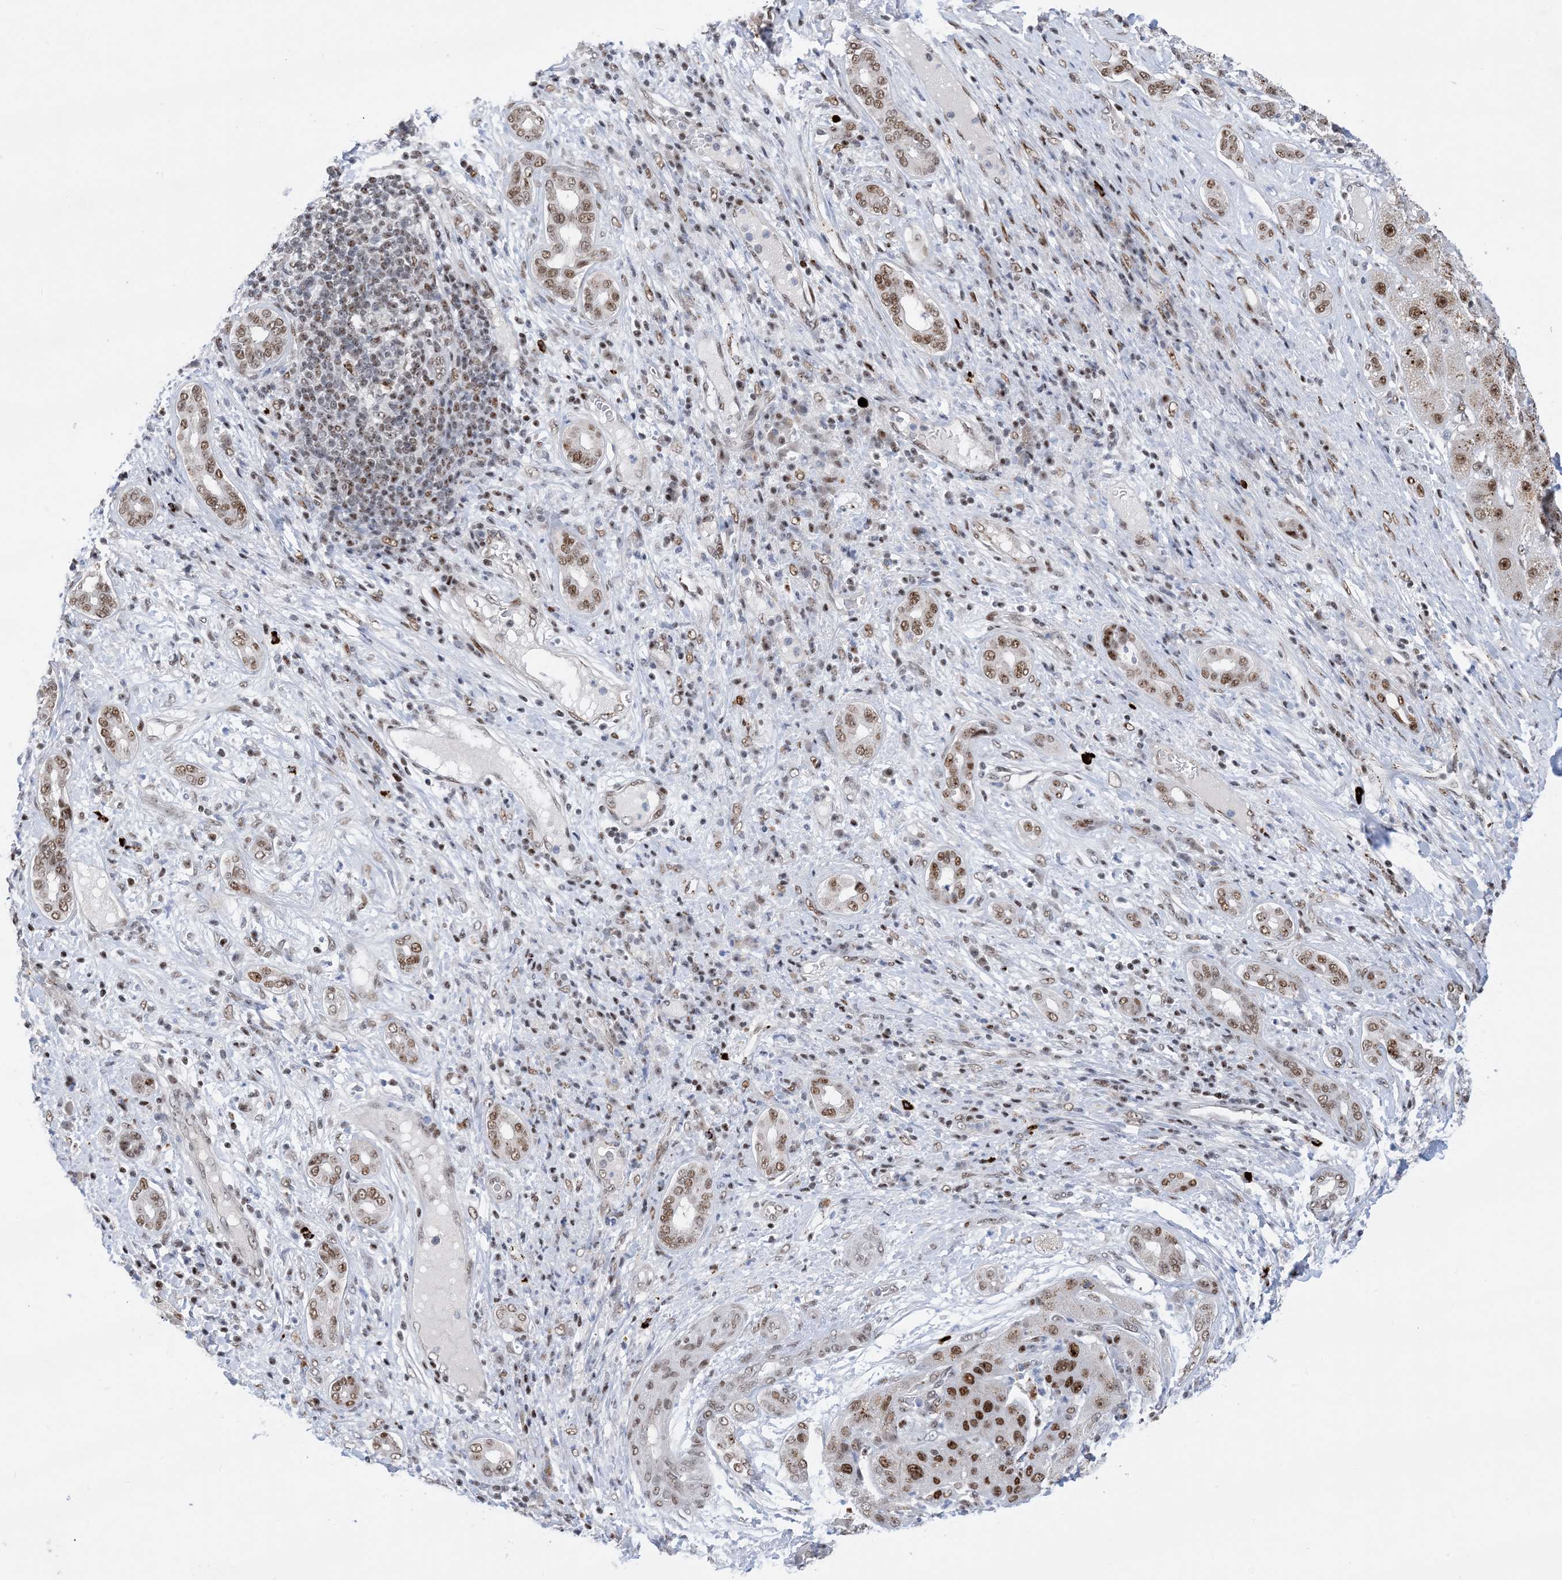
{"staining": {"intensity": "moderate", "quantity": ">75%", "location": "nuclear"}, "tissue": "liver cancer", "cell_type": "Tumor cells", "image_type": "cancer", "snomed": [{"axis": "morphology", "description": "Carcinoma, Hepatocellular, NOS"}, {"axis": "topography", "description": "Liver"}], "caption": "The image exhibits a brown stain indicating the presence of a protein in the nuclear of tumor cells in liver cancer.", "gene": "TSPYL1", "patient": {"sex": "male", "age": 65}}